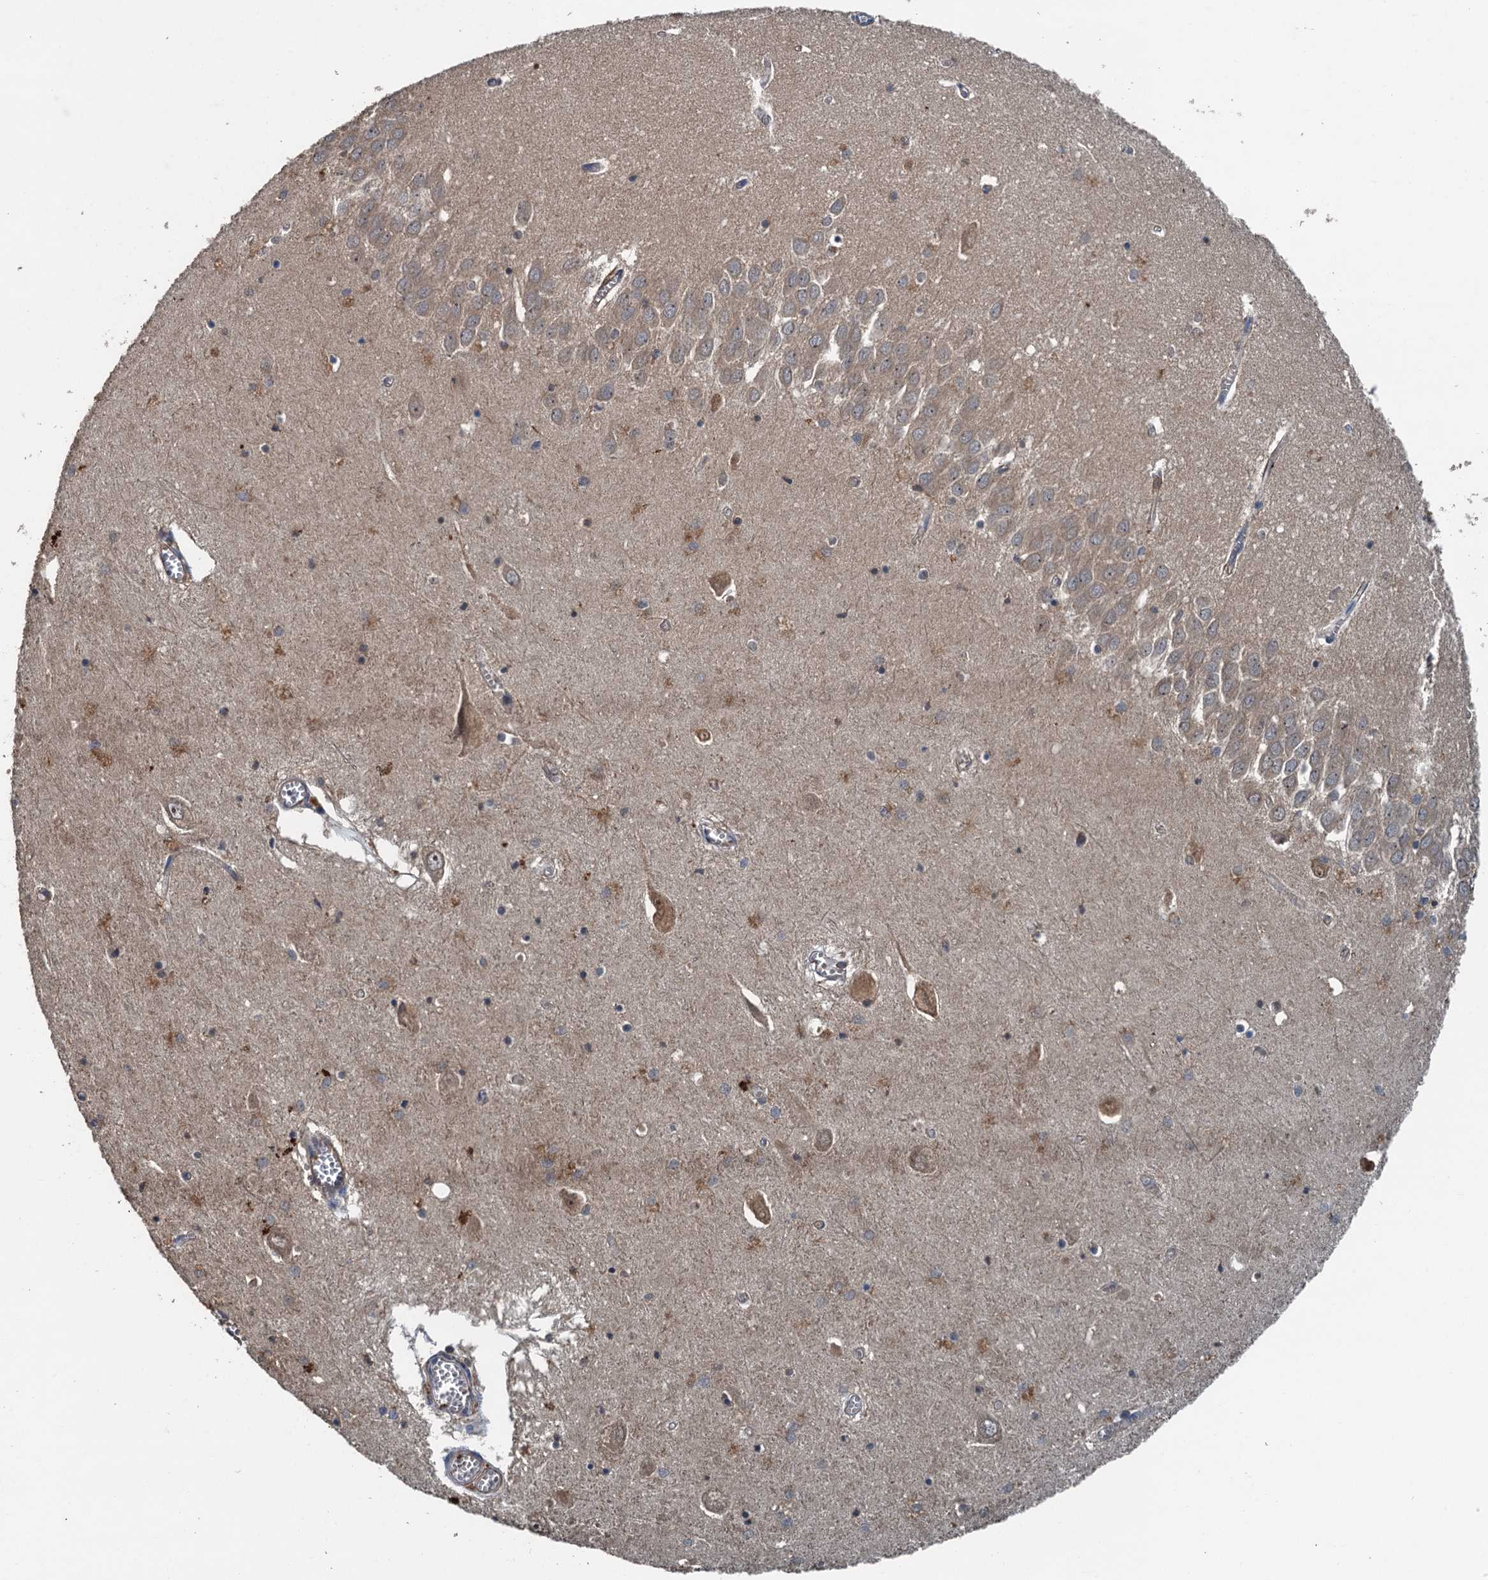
{"staining": {"intensity": "negative", "quantity": "none", "location": "none"}, "tissue": "hippocampus", "cell_type": "Glial cells", "image_type": "normal", "snomed": [{"axis": "morphology", "description": "Normal tissue, NOS"}, {"axis": "topography", "description": "Hippocampus"}], "caption": "The photomicrograph demonstrates no staining of glial cells in normal hippocampus.", "gene": "BORCS5", "patient": {"sex": "male", "age": 70}}